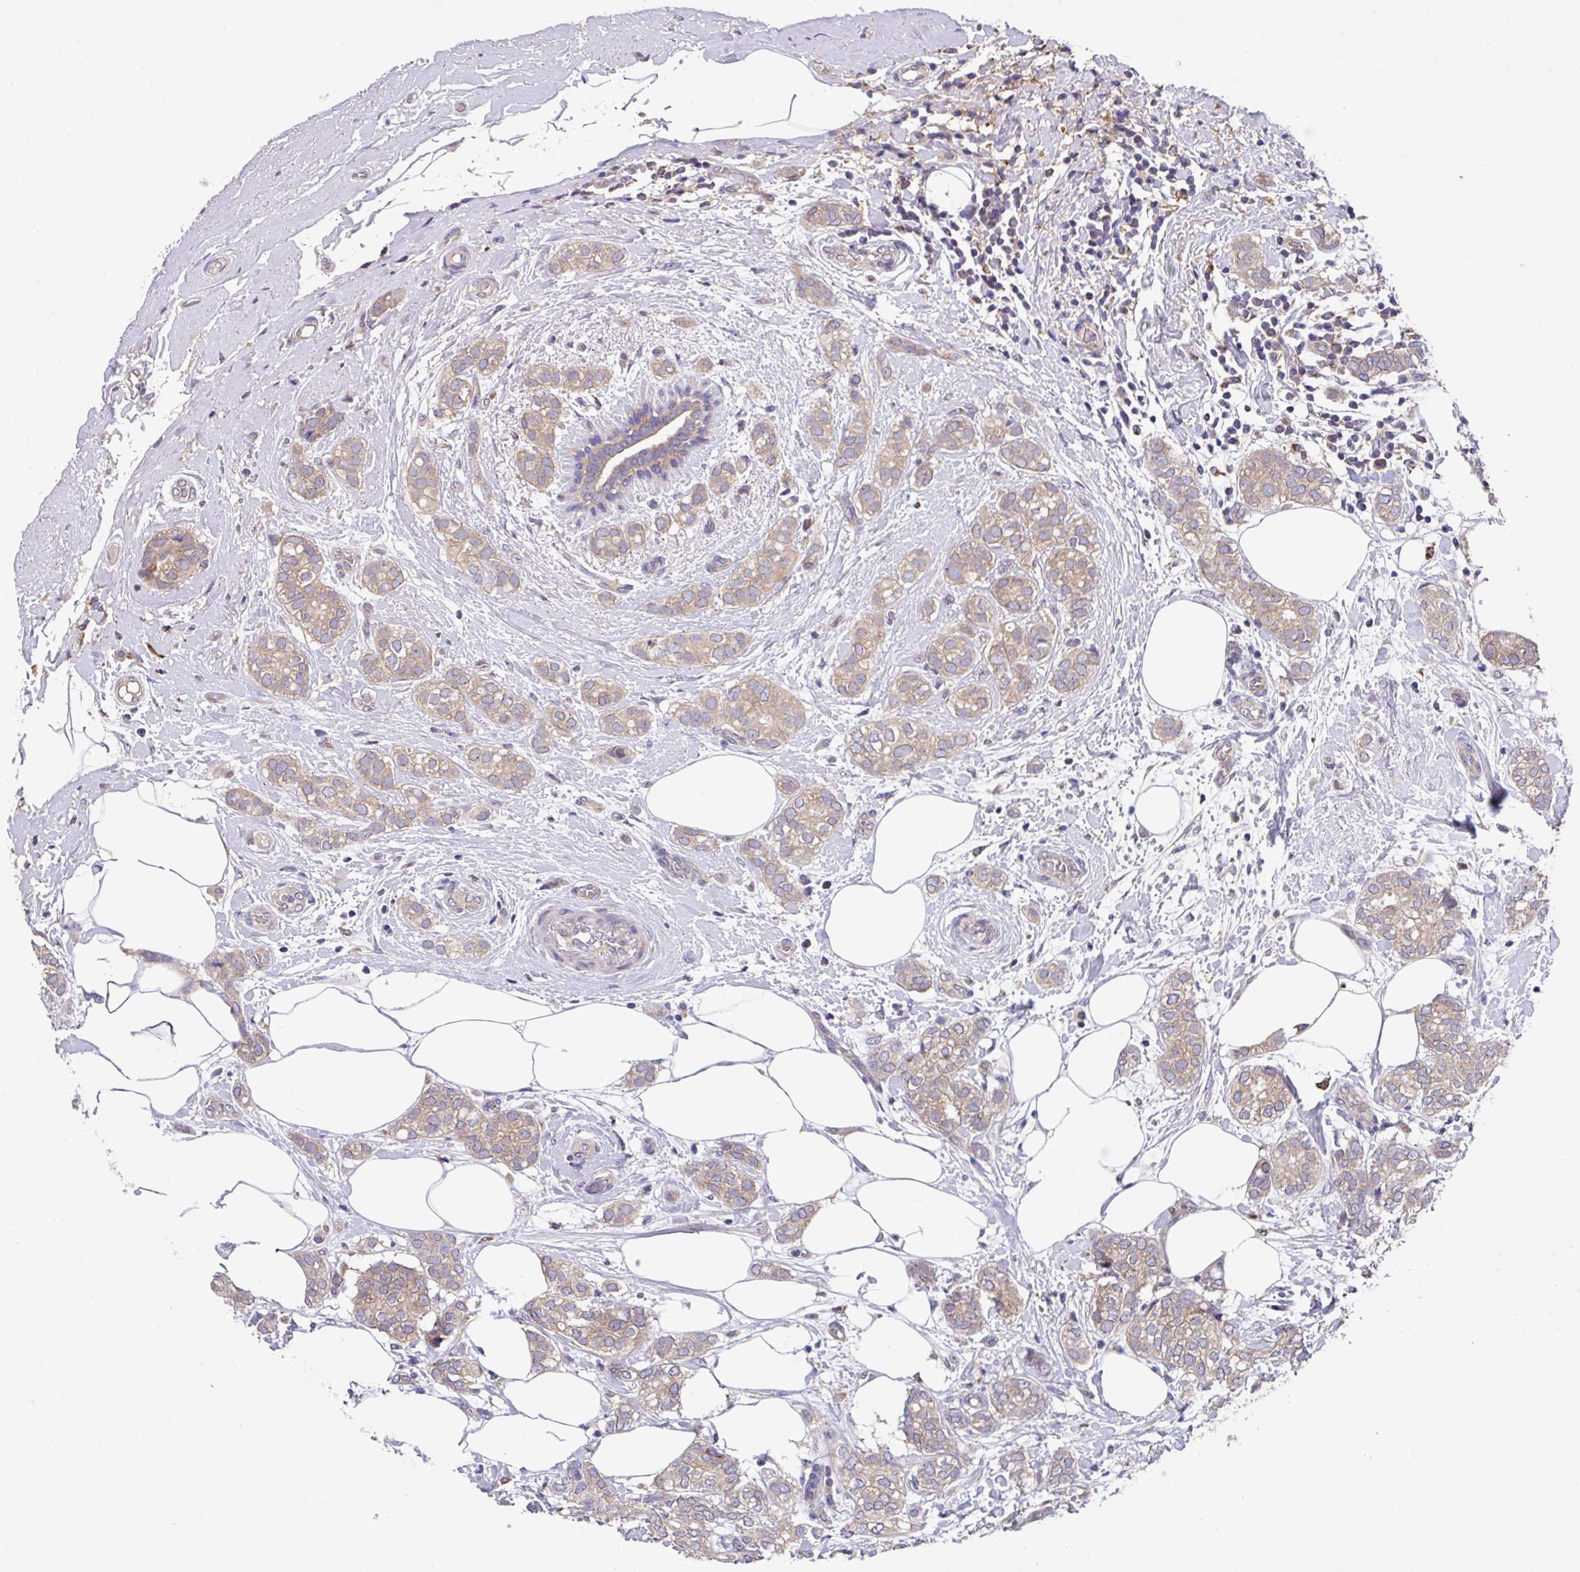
{"staining": {"intensity": "weak", "quantity": ">75%", "location": "cytoplasmic/membranous"}, "tissue": "breast cancer", "cell_type": "Tumor cells", "image_type": "cancer", "snomed": [{"axis": "morphology", "description": "Duct carcinoma"}, {"axis": "topography", "description": "Breast"}], "caption": "About >75% of tumor cells in breast cancer demonstrate weak cytoplasmic/membranous protein expression as visualized by brown immunohistochemical staining.", "gene": "EIF4B", "patient": {"sex": "female", "age": 73}}